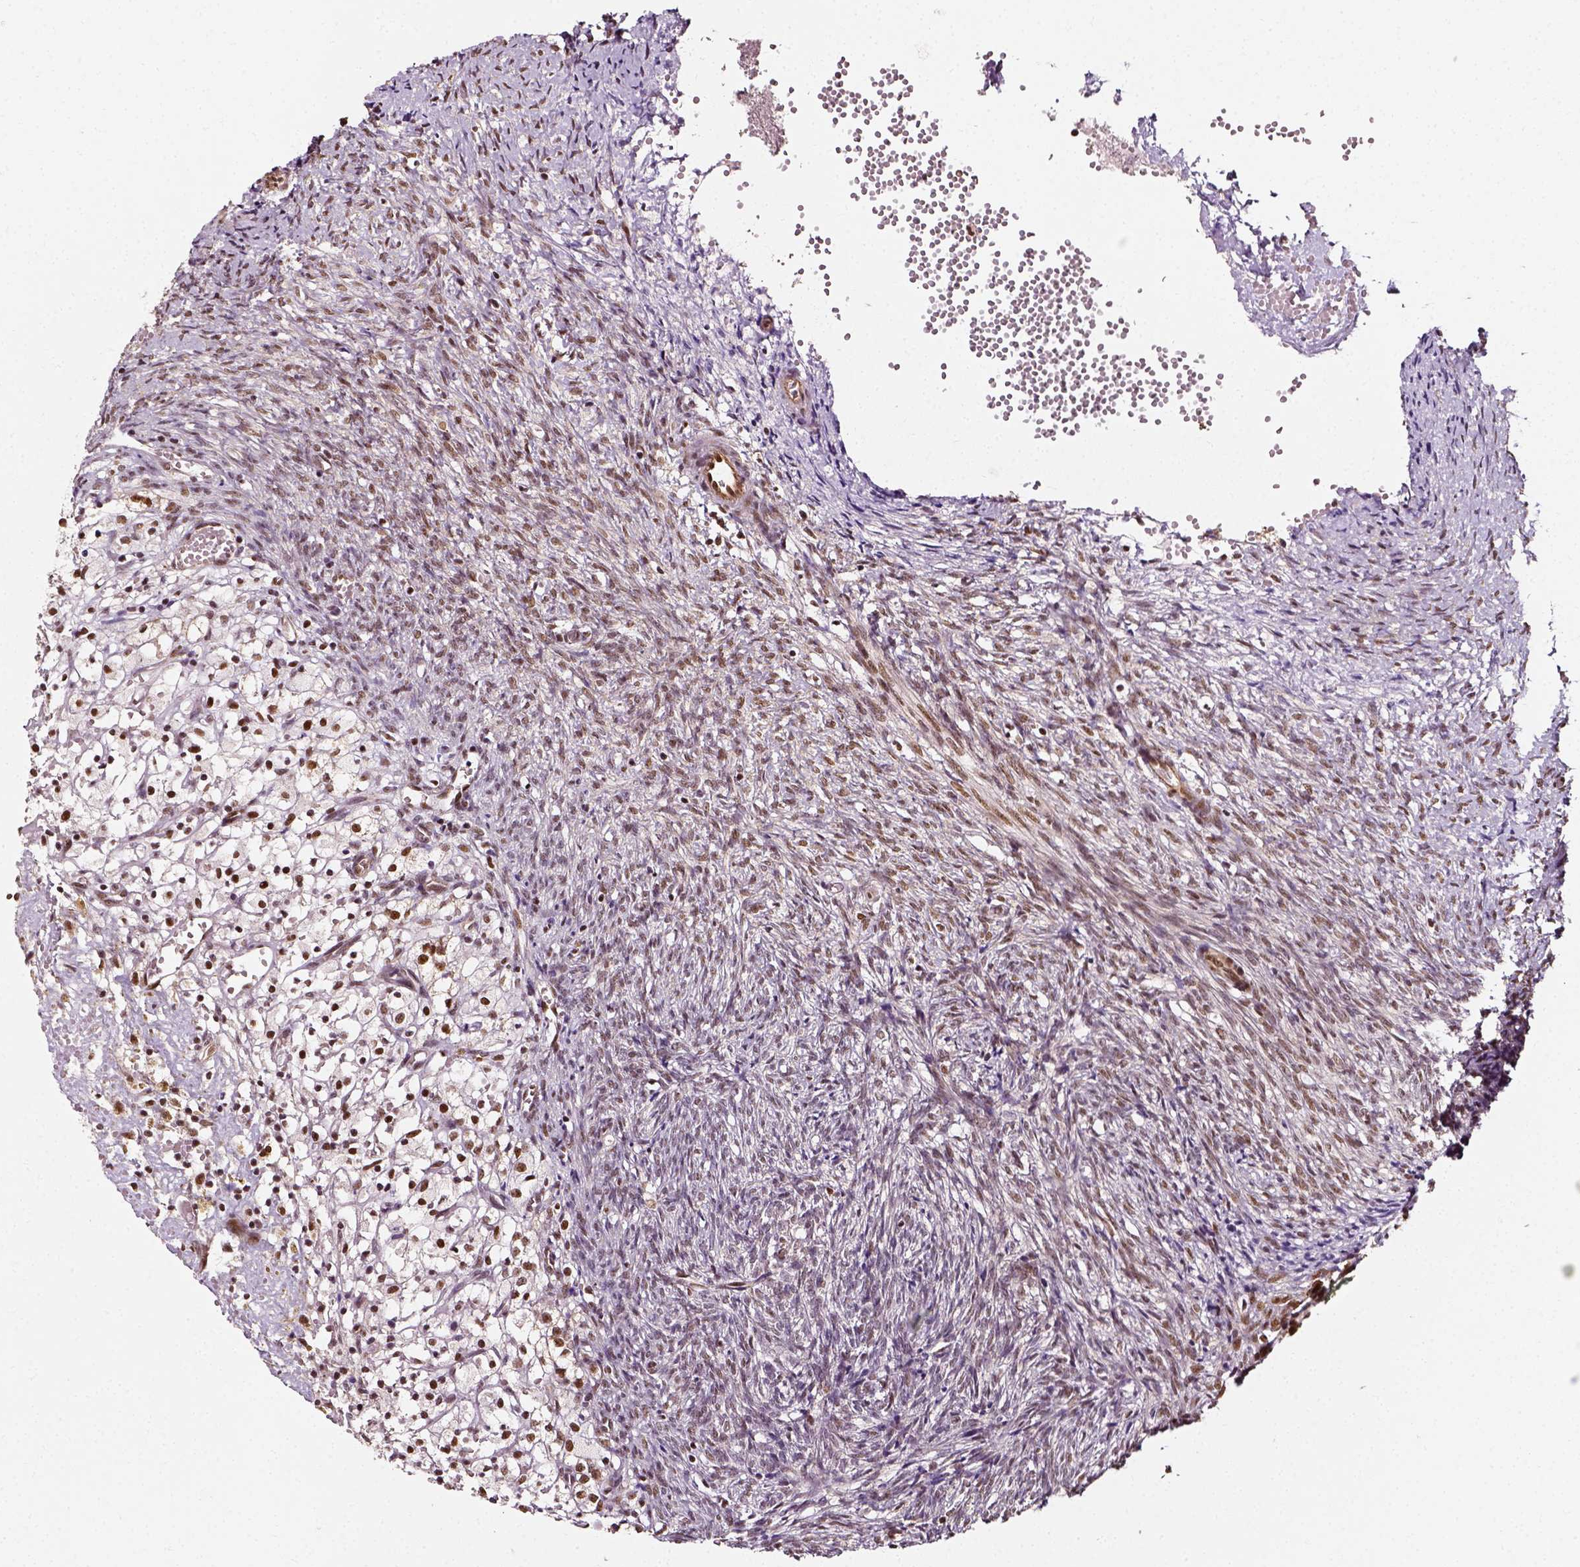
{"staining": {"intensity": "moderate", "quantity": ">75%", "location": "nuclear"}, "tissue": "ovary", "cell_type": "Follicle cells", "image_type": "normal", "snomed": [{"axis": "morphology", "description": "Normal tissue, NOS"}, {"axis": "topography", "description": "Ovary"}], "caption": "High-magnification brightfield microscopy of unremarkable ovary stained with DAB (brown) and counterstained with hematoxylin (blue). follicle cells exhibit moderate nuclear expression is appreciated in about>75% of cells.", "gene": "NACC1", "patient": {"sex": "female", "age": 46}}